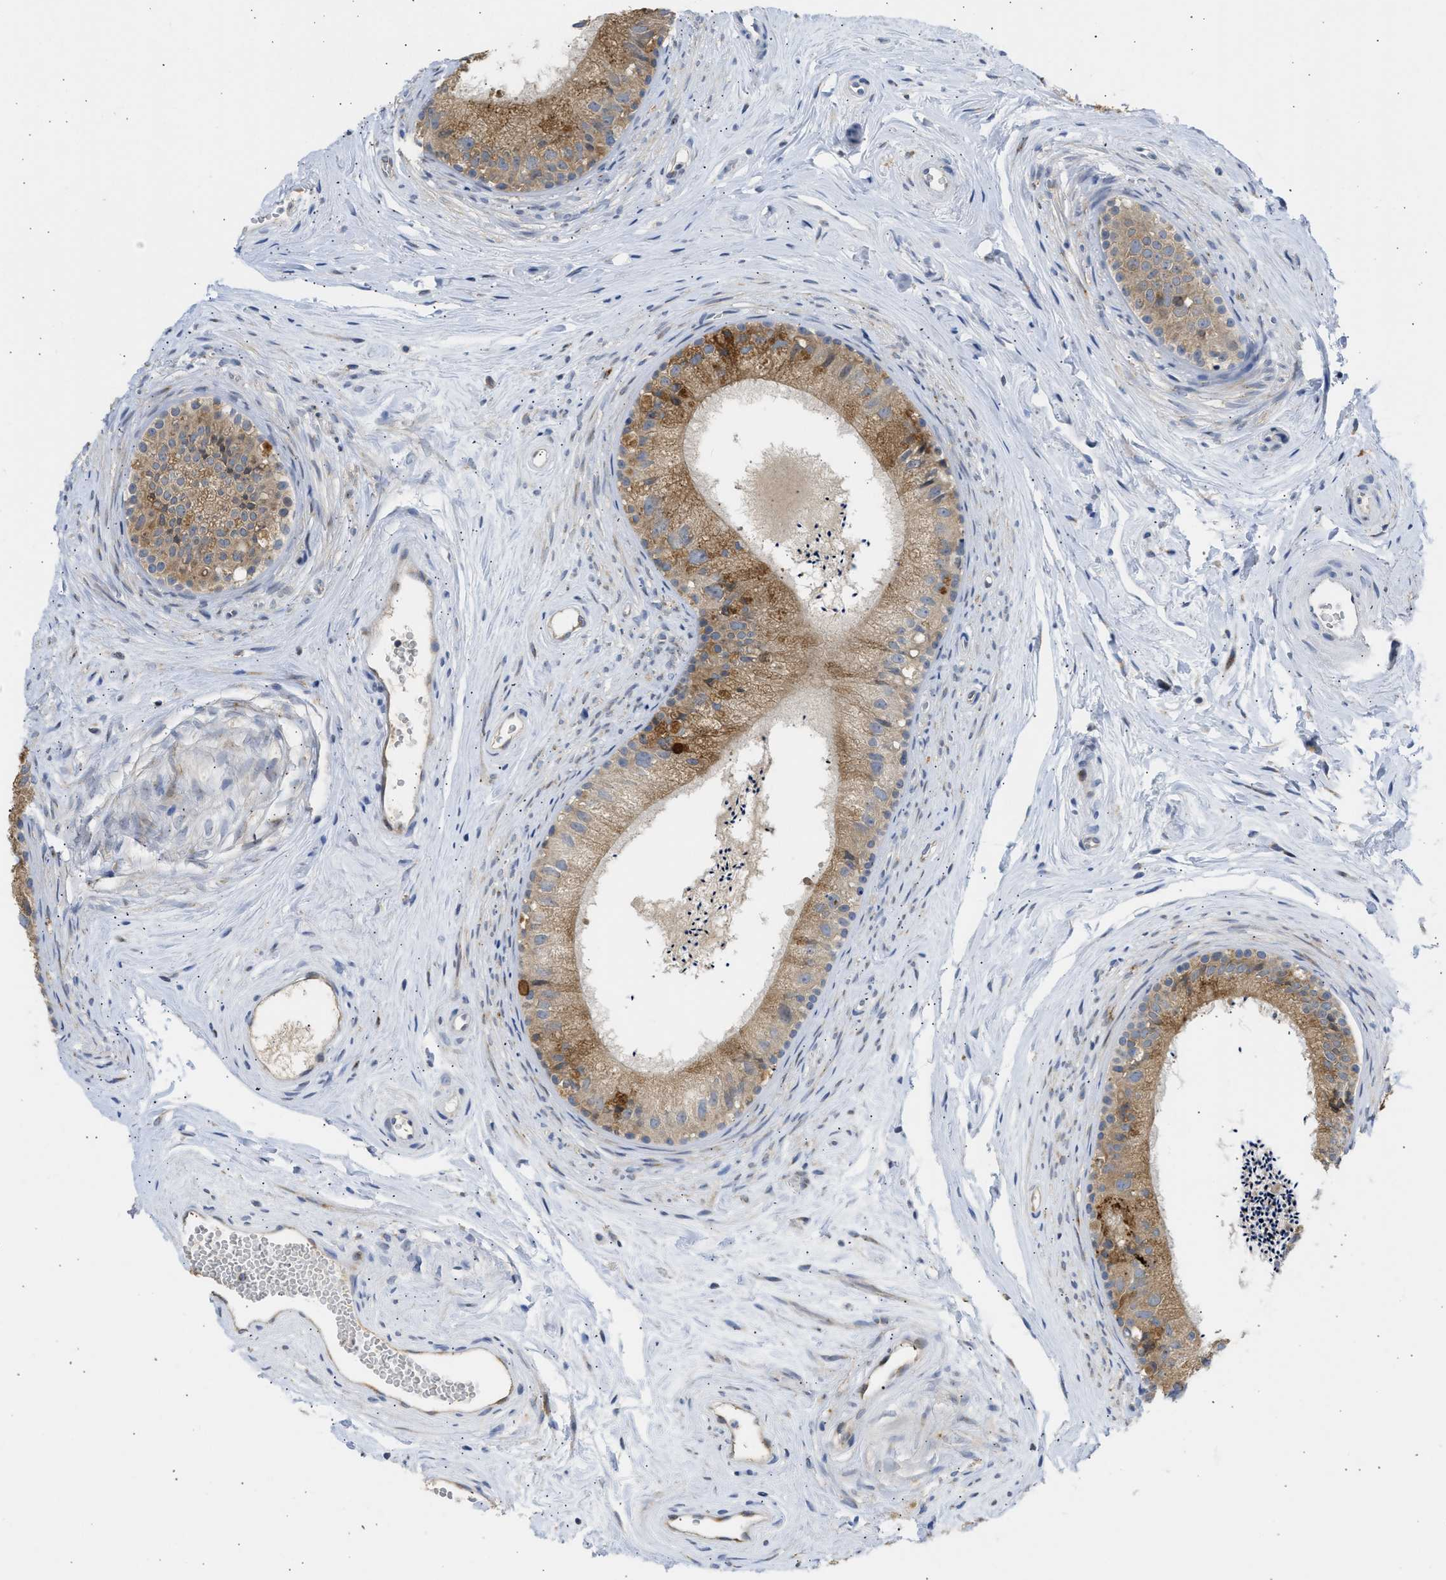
{"staining": {"intensity": "moderate", "quantity": ">75%", "location": "cytoplasmic/membranous"}, "tissue": "epididymis", "cell_type": "Glandular cells", "image_type": "normal", "snomed": [{"axis": "morphology", "description": "Normal tissue, NOS"}, {"axis": "topography", "description": "Epididymis"}], "caption": "This image shows unremarkable epididymis stained with immunohistochemistry to label a protein in brown. The cytoplasmic/membranous of glandular cells show moderate positivity for the protein. Nuclei are counter-stained blue.", "gene": "TMED1", "patient": {"sex": "male", "age": 56}}